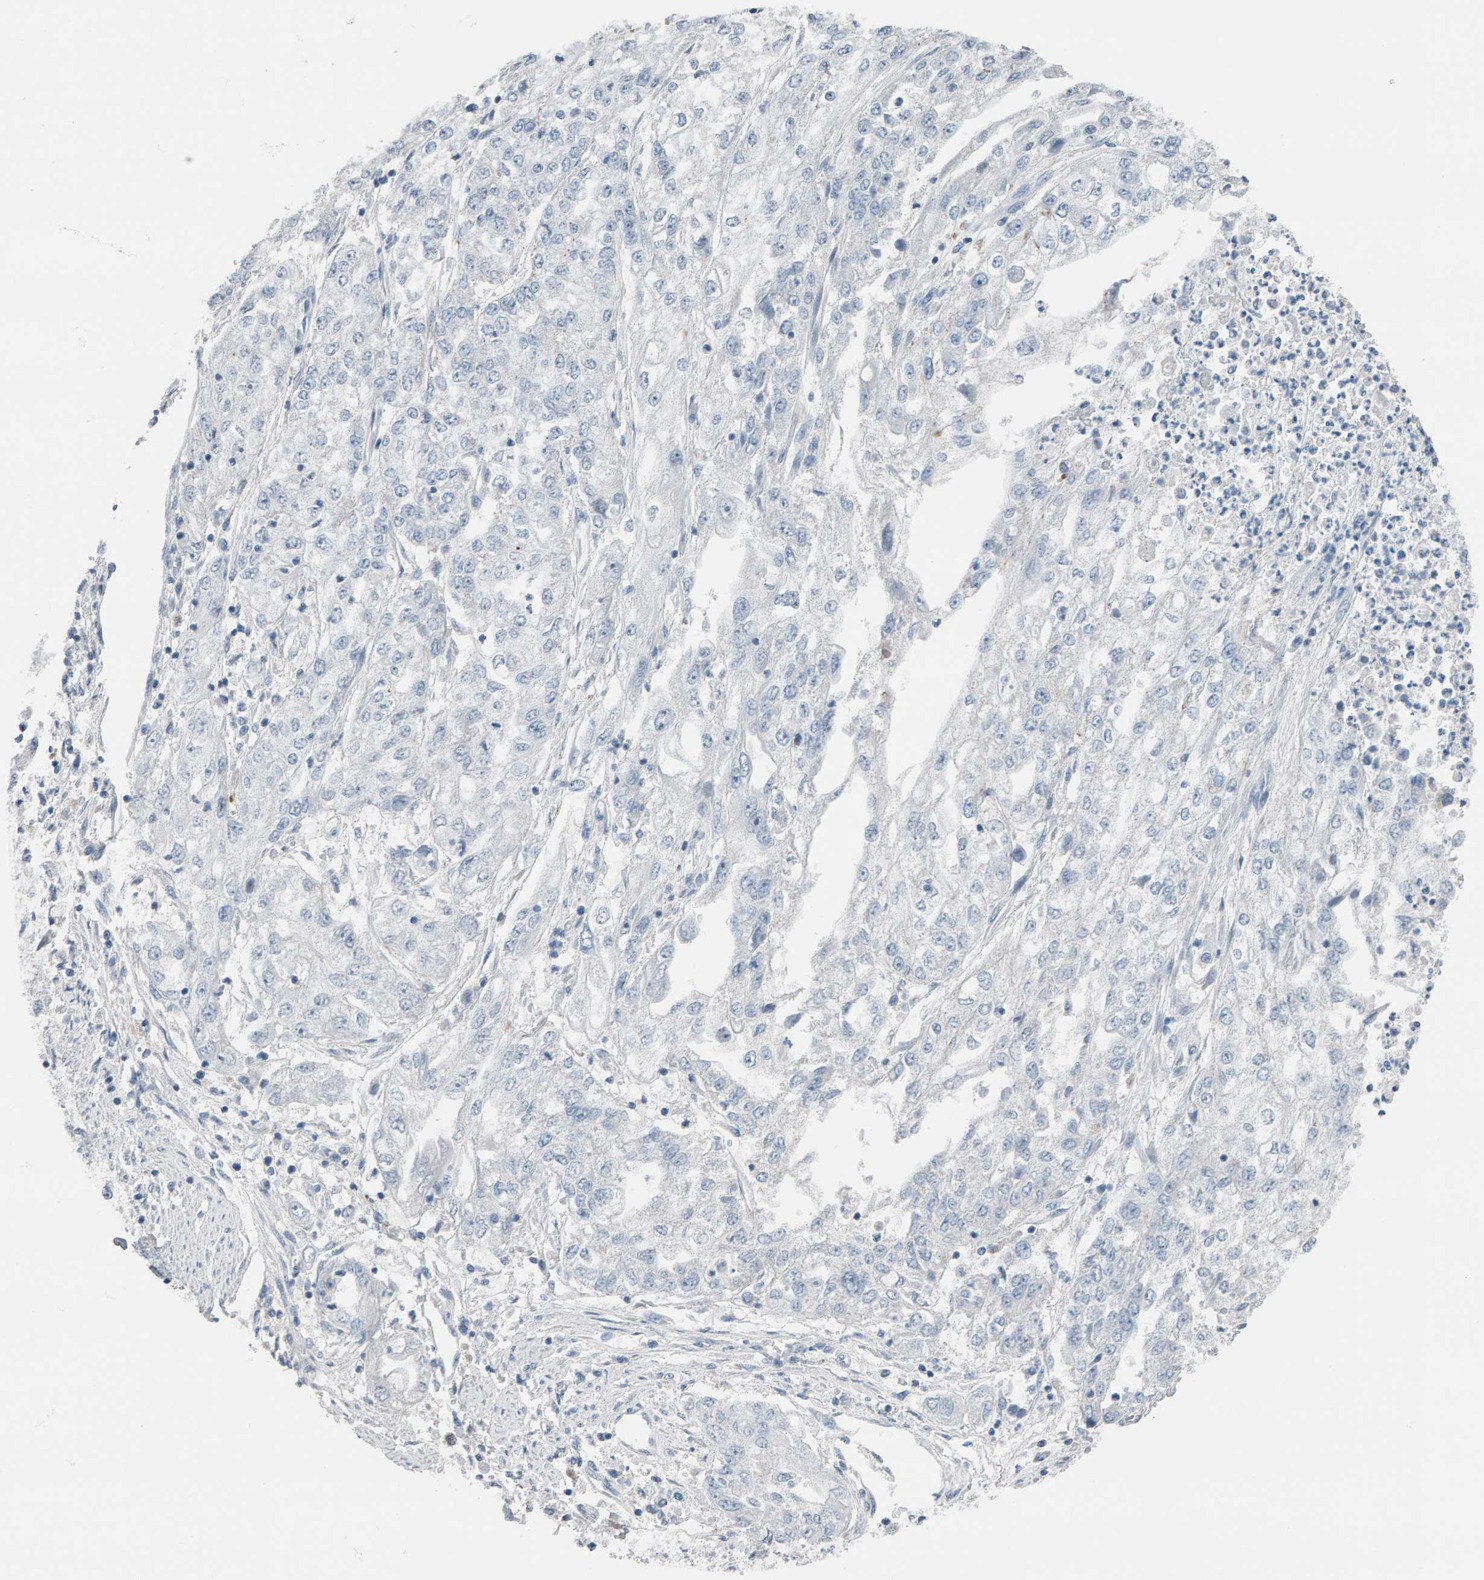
{"staining": {"intensity": "negative", "quantity": "none", "location": "none"}, "tissue": "endometrial cancer", "cell_type": "Tumor cells", "image_type": "cancer", "snomed": [{"axis": "morphology", "description": "Adenocarcinoma, NOS"}, {"axis": "topography", "description": "Endometrium"}], "caption": "High magnification brightfield microscopy of endometrial adenocarcinoma stained with DAB (brown) and counterstained with hematoxylin (blue): tumor cells show no significant staining.", "gene": "IPPK", "patient": {"sex": "female", "age": 49}}